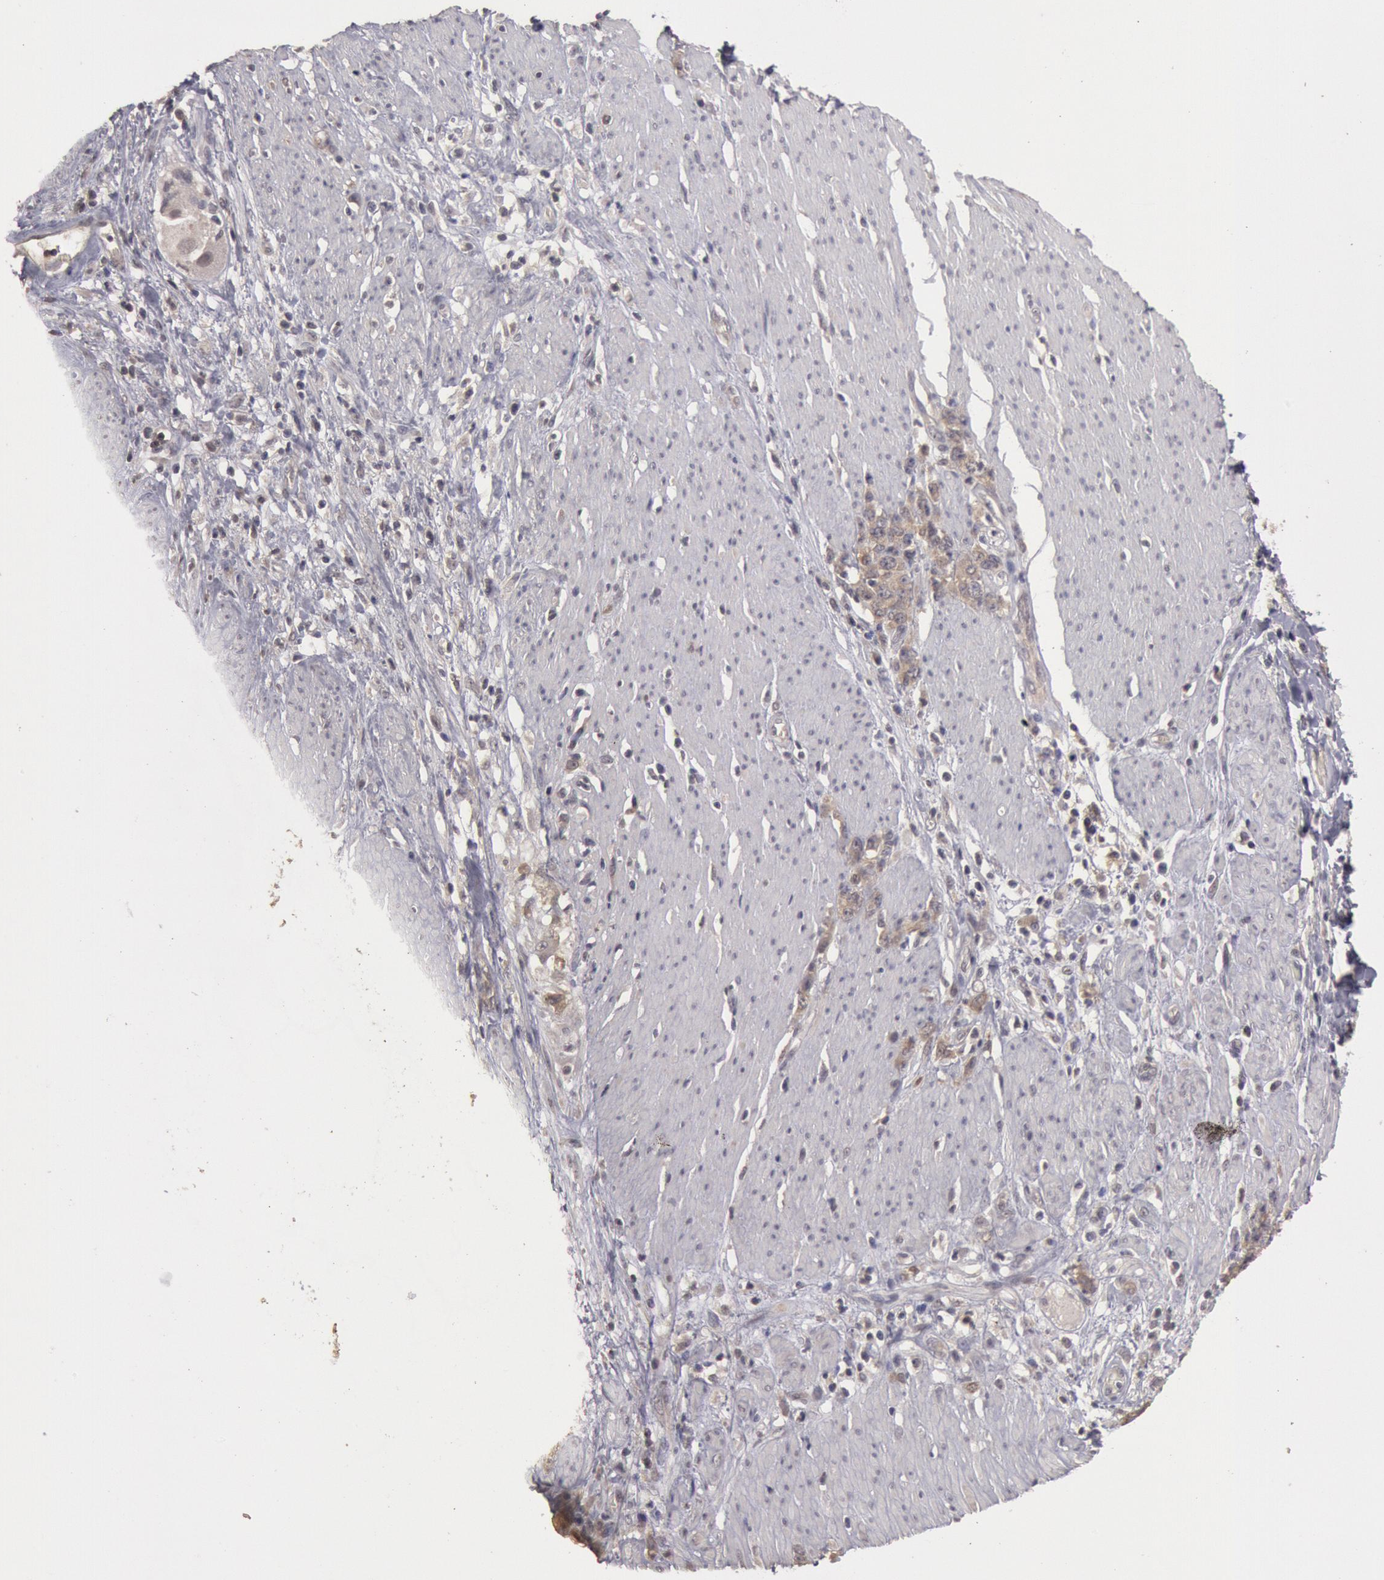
{"staining": {"intensity": "weak", "quantity": "25%-75%", "location": "cytoplasmic/membranous"}, "tissue": "stomach cancer", "cell_type": "Tumor cells", "image_type": "cancer", "snomed": [{"axis": "morphology", "description": "Adenocarcinoma, NOS"}, {"axis": "topography", "description": "Stomach, lower"}], "caption": "Immunohistochemical staining of human adenocarcinoma (stomach) exhibits weak cytoplasmic/membranous protein staining in about 25%-75% of tumor cells.", "gene": "ZFP36L1", "patient": {"sex": "male", "age": 88}}